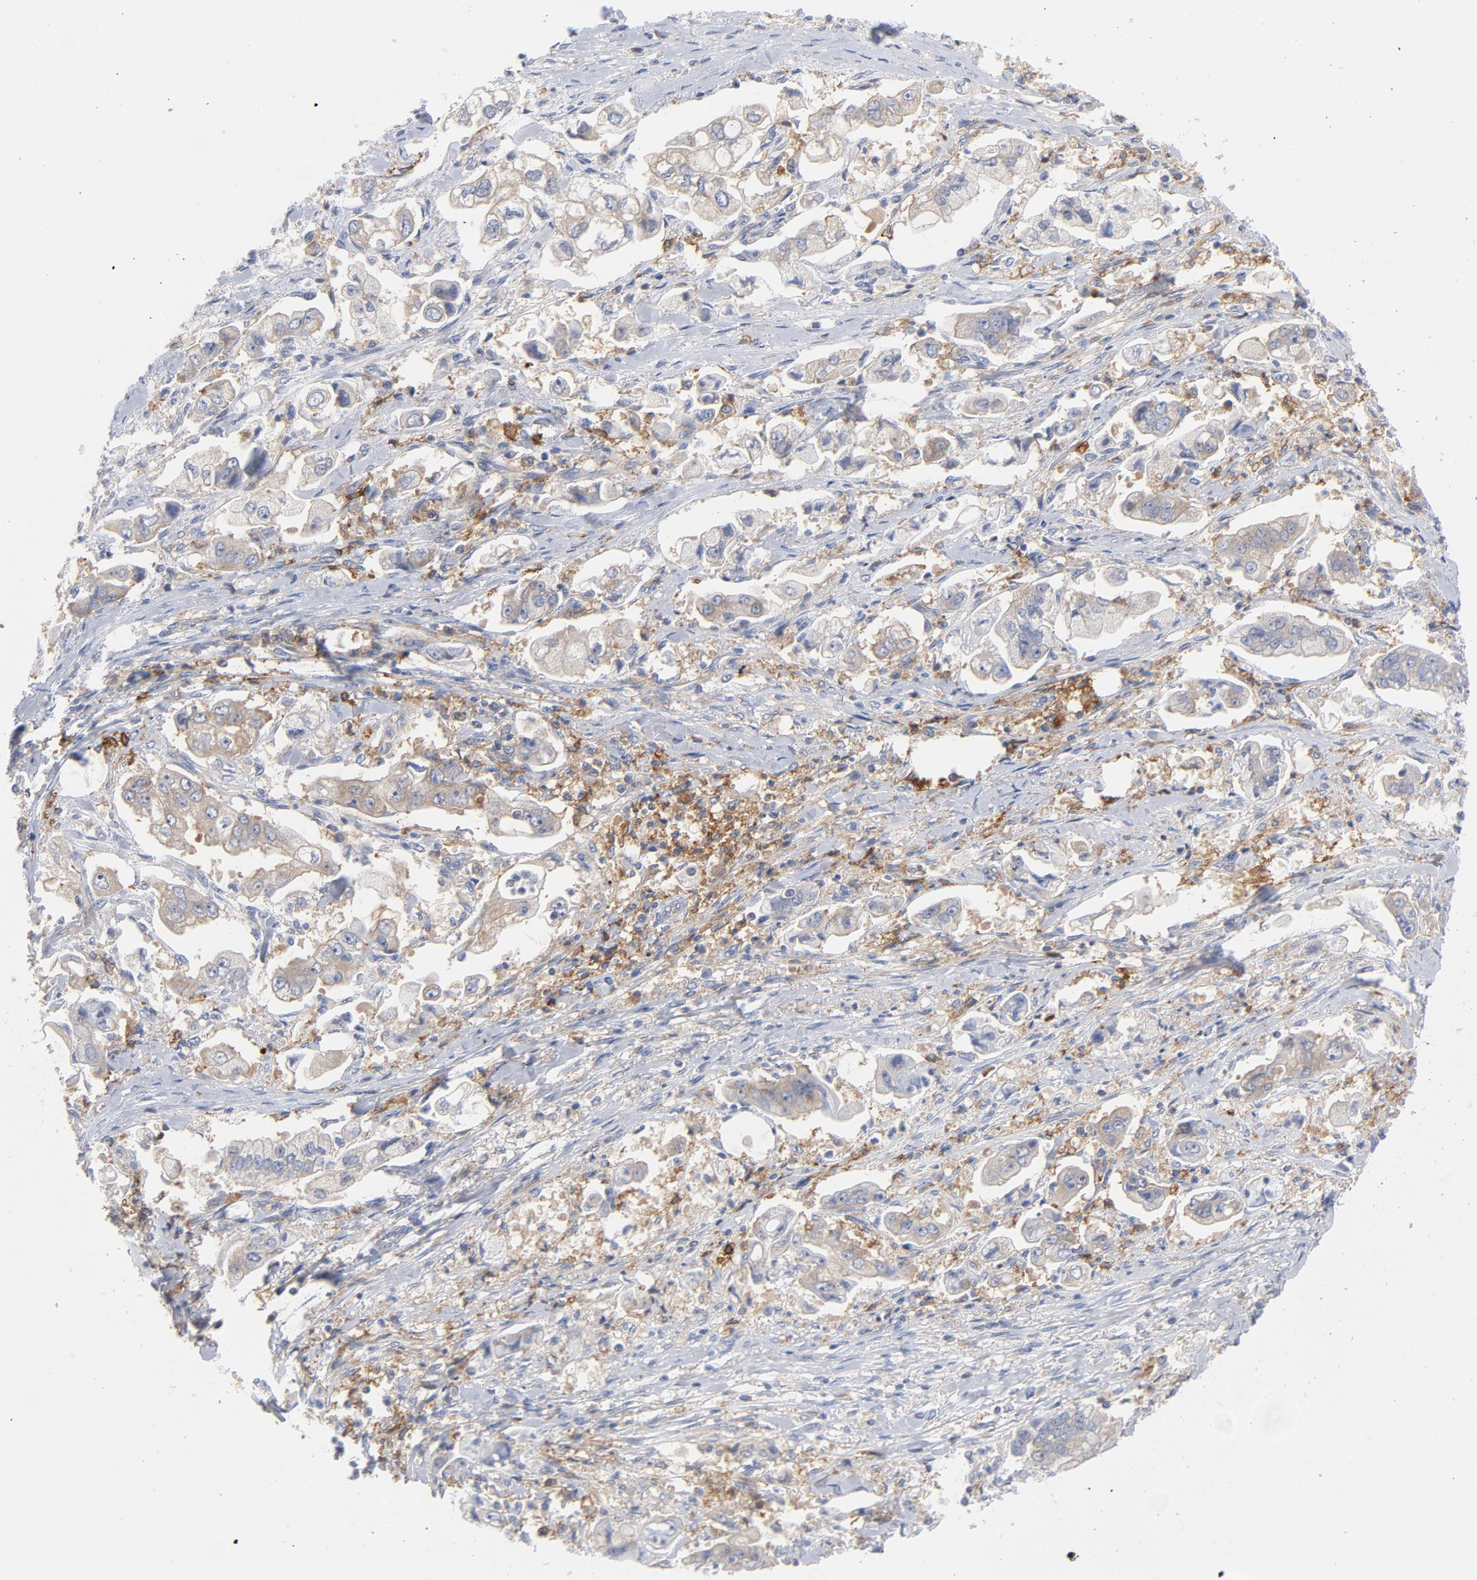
{"staining": {"intensity": "weak", "quantity": "25%-75%", "location": "cytoplasmic/membranous"}, "tissue": "stomach cancer", "cell_type": "Tumor cells", "image_type": "cancer", "snomed": [{"axis": "morphology", "description": "Adenocarcinoma, NOS"}, {"axis": "topography", "description": "Stomach"}], "caption": "Adenocarcinoma (stomach) was stained to show a protein in brown. There is low levels of weak cytoplasmic/membranous staining in approximately 25%-75% of tumor cells. The protein is shown in brown color, while the nuclei are stained blue.", "gene": "CD86", "patient": {"sex": "male", "age": 62}}